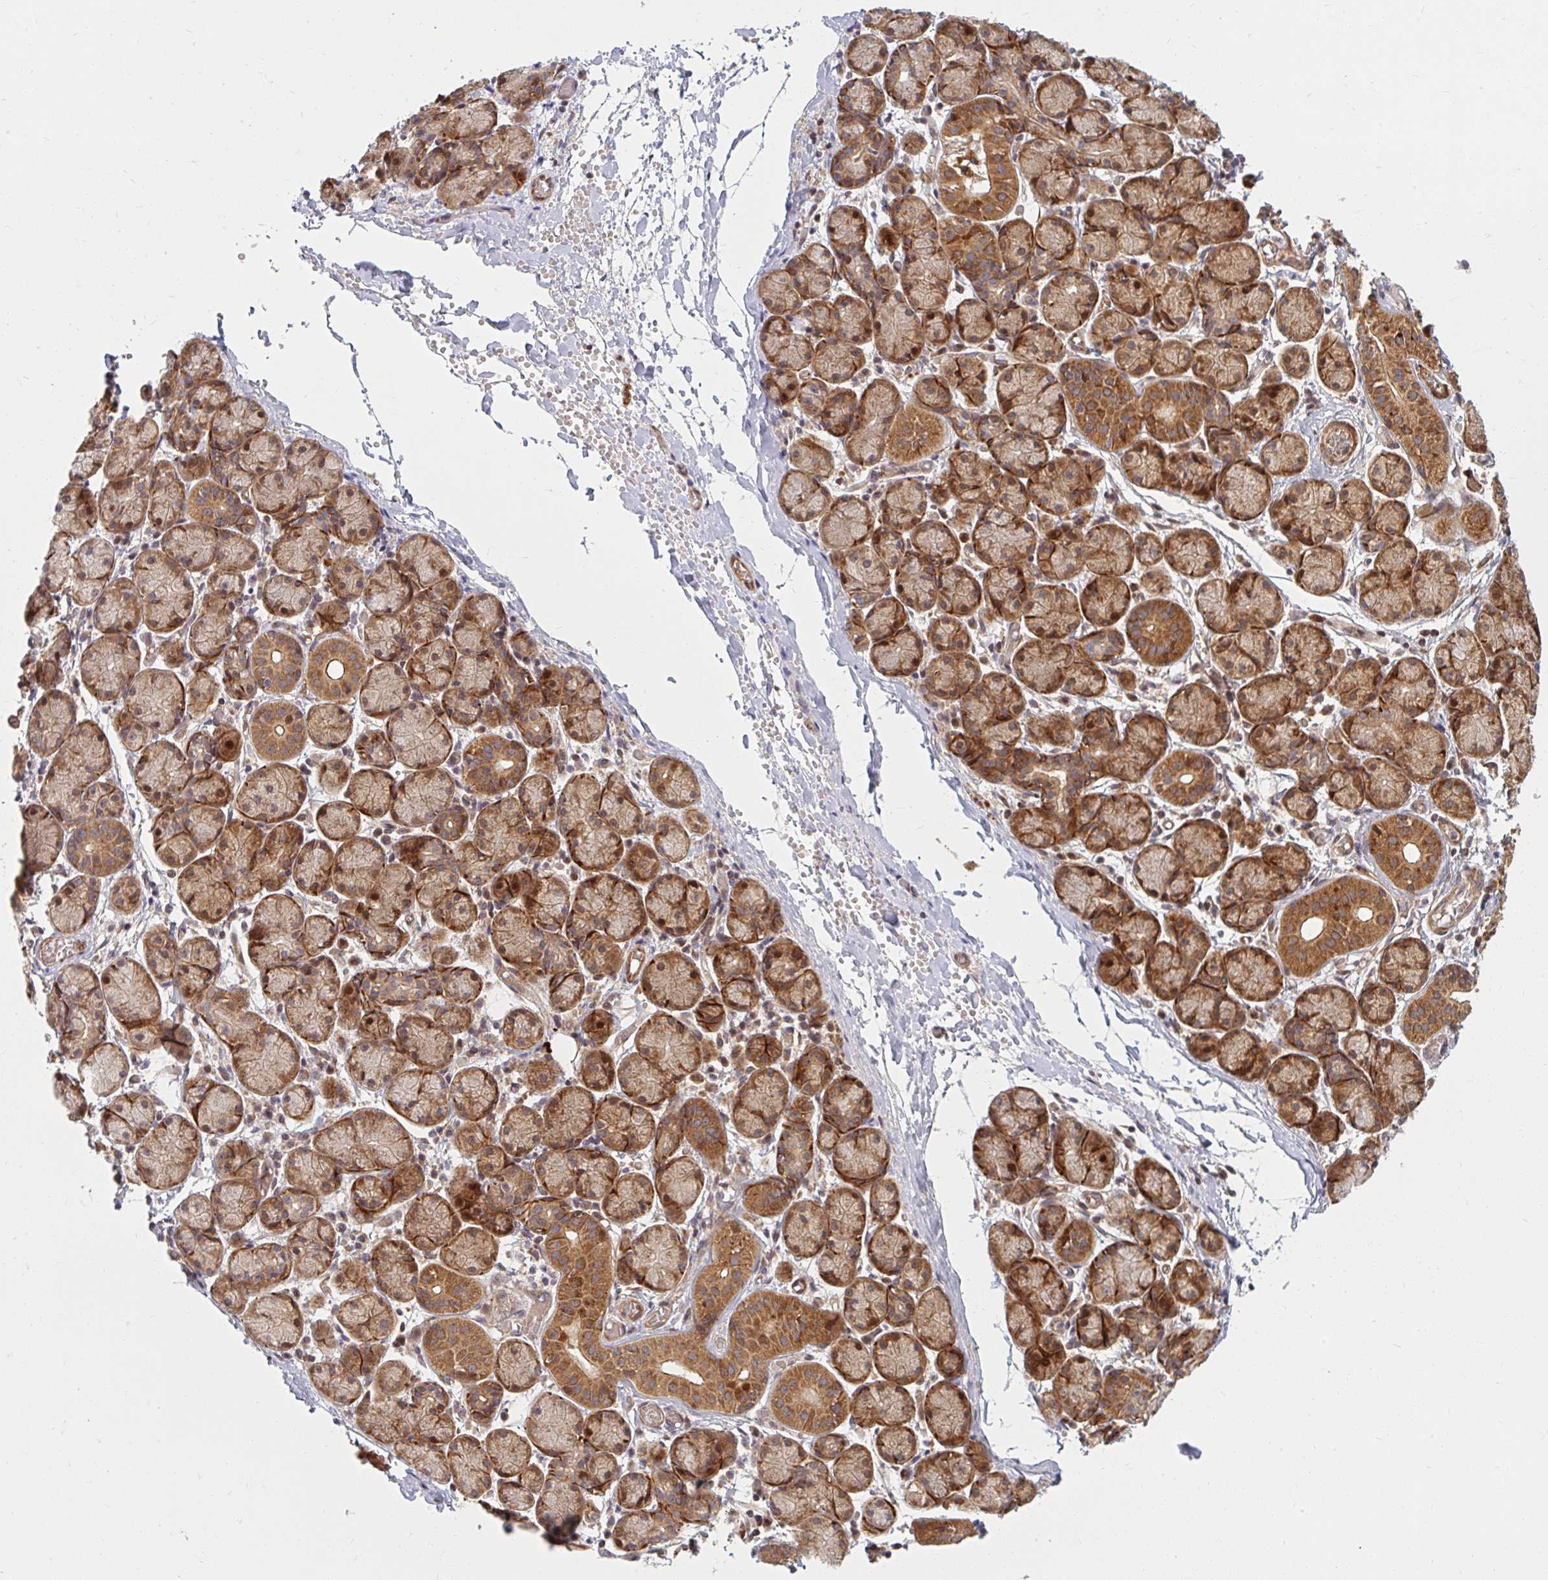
{"staining": {"intensity": "strong", "quantity": ">75%", "location": "cytoplasmic/membranous"}, "tissue": "salivary gland", "cell_type": "Glandular cells", "image_type": "normal", "snomed": [{"axis": "morphology", "description": "Normal tissue, NOS"}, {"axis": "topography", "description": "Salivary gland"}], "caption": "IHC micrograph of normal salivary gland: human salivary gland stained using immunohistochemistry reveals high levels of strong protein expression localized specifically in the cytoplasmic/membranous of glandular cells, appearing as a cytoplasmic/membranous brown color.", "gene": "BTF3", "patient": {"sex": "female", "age": 24}}